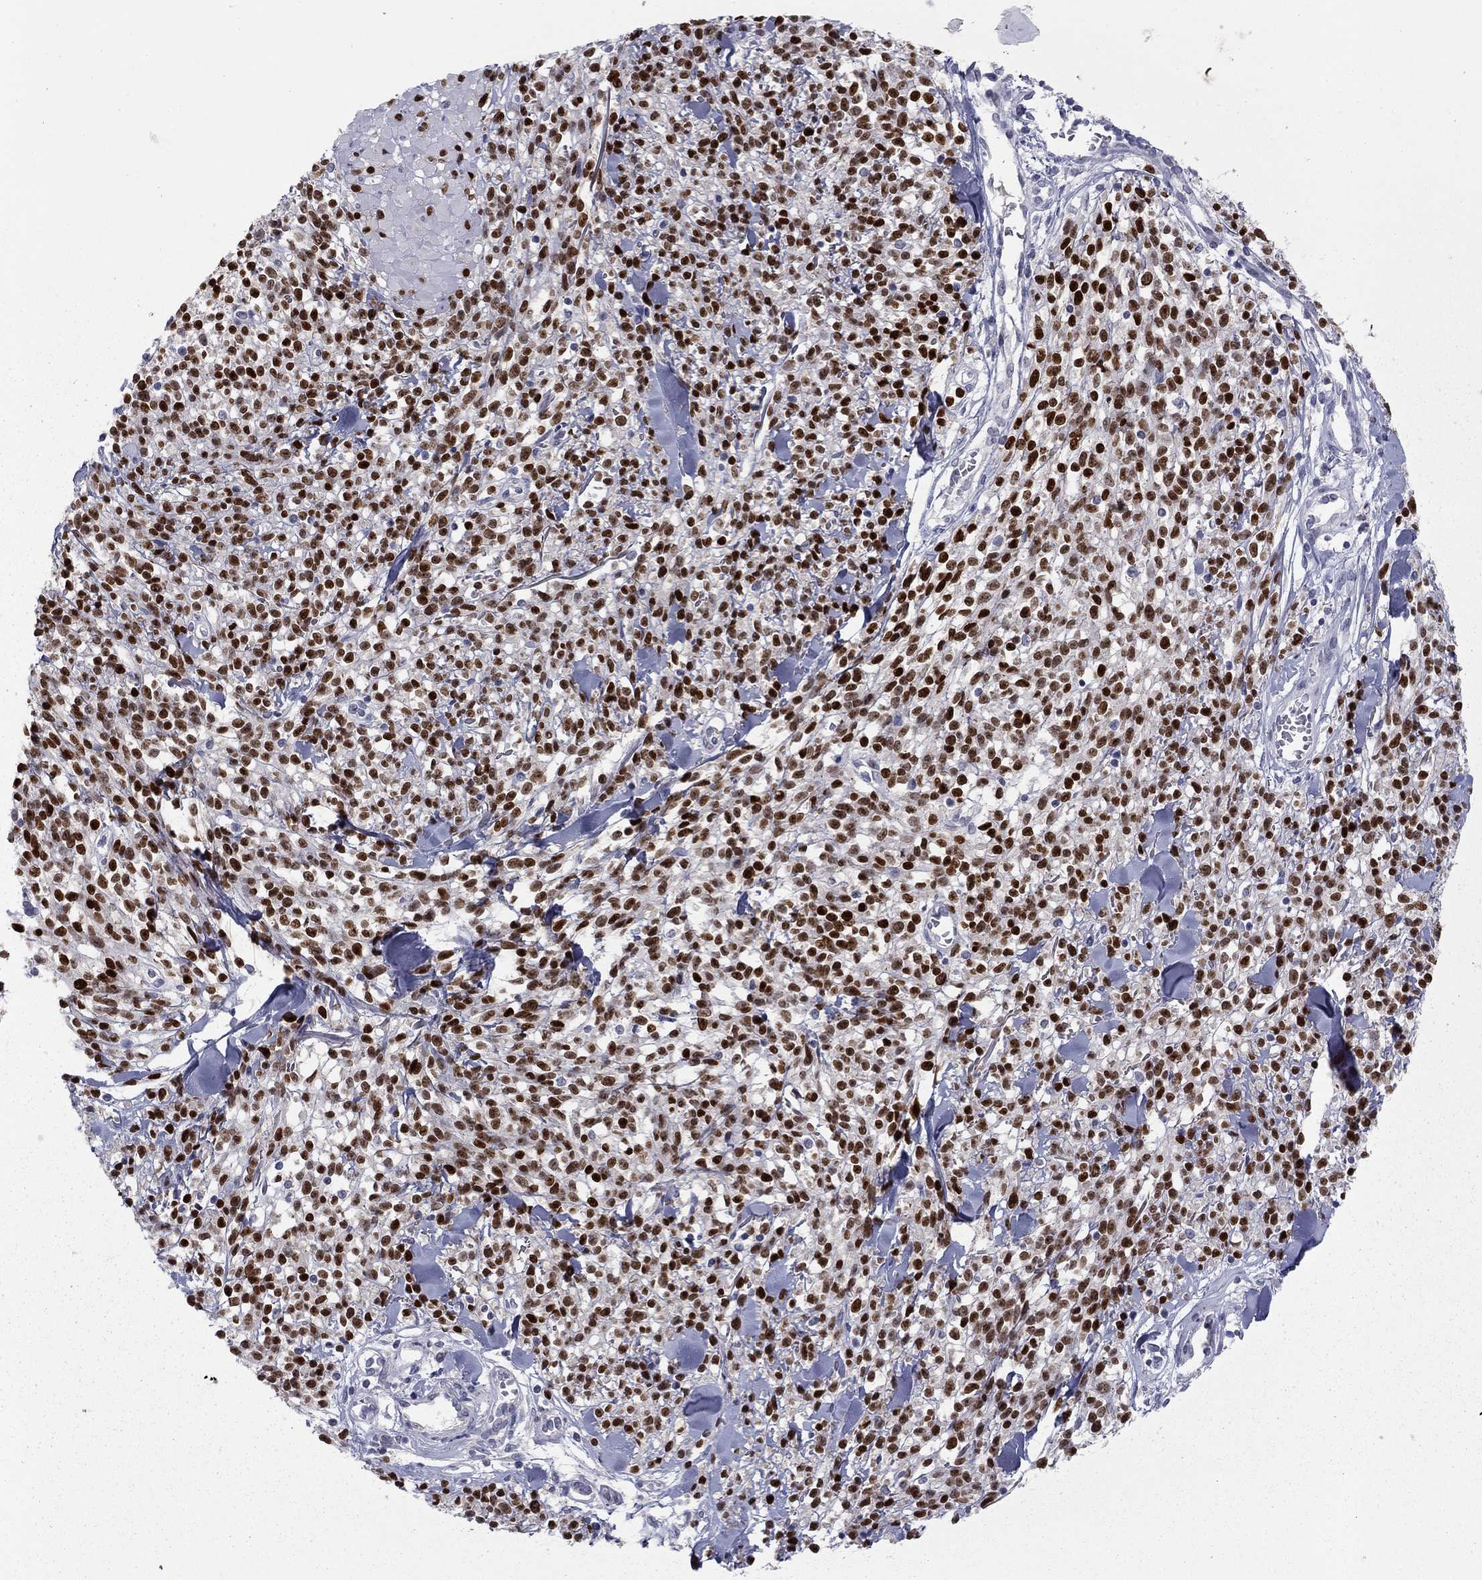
{"staining": {"intensity": "strong", "quantity": ">75%", "location": "nuclear"}, "tissue": "melanoma", "cell_type": "Tumor cells", "image_type": "cancer", "snomed": [{"axis": "morphology", "description": "Malignant melanoma, NOS"}, {"axis": "topography", "description": "Skin"}, {"axis": "topography", "description": "Skin of trunk"}], "caption": "Strong nuclear protein expression is appreciated in approximately >75% of tumor cells in malignant melanoma. (DAB (3,3'-diaminobenzidine) IHC with brightfield microscopy, high magnification).", "gene": "TFAP2B", "patient": {"sex": "male", "age": 74}}